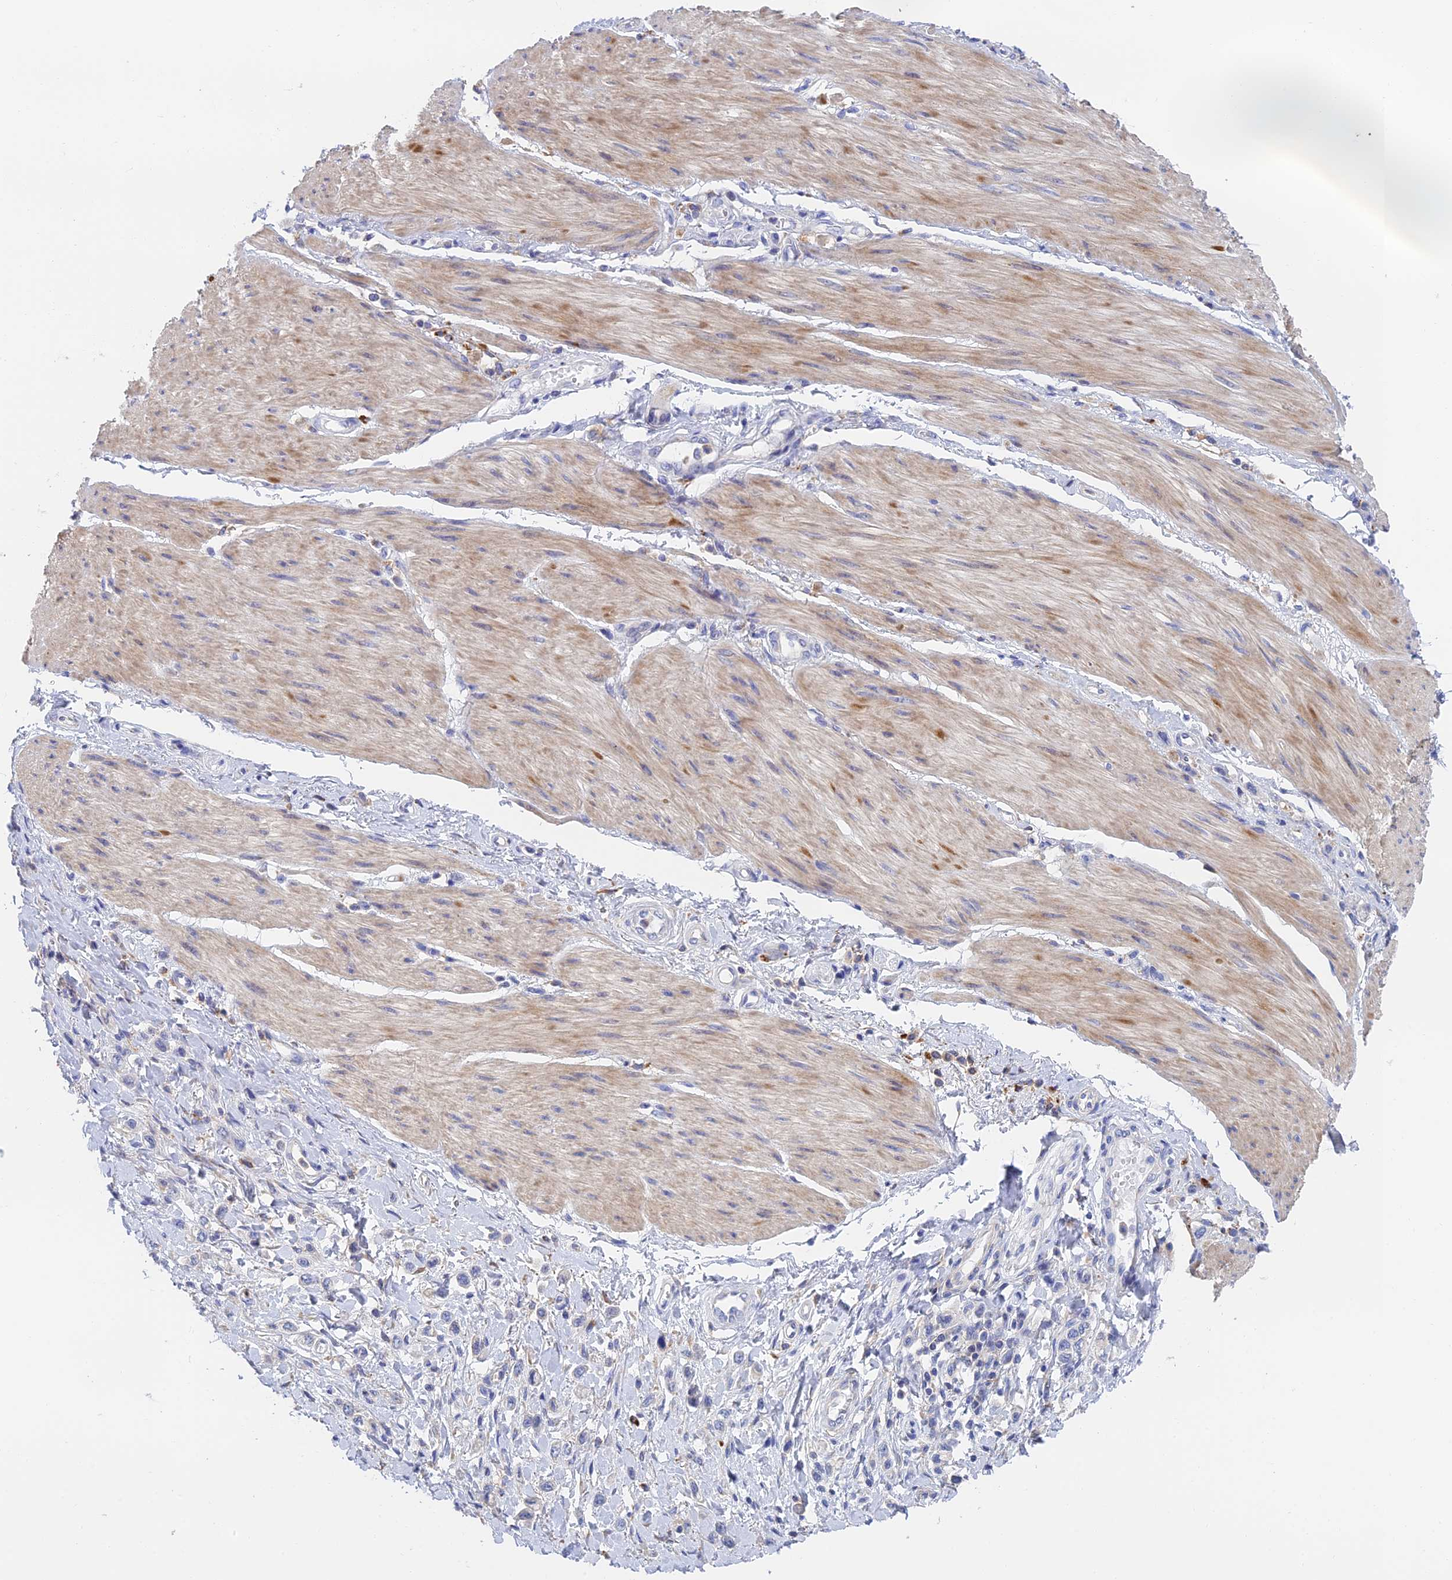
{"staining": {"intensity": "negative", "quantity": "none", "location": "none"}, "tissue": "stomach cancer", "cell_type": "Tumor cells", "image_type": "cancer", "snomed": [{"axis": "morphology", "description": "Adenocarcinoma, NOS"}, {"axis": "topography", "description": "Stomach"}], "caption": "Tumor cells show no significant expression in stomach adenocarcinoma.", "gene": "RPGRIP1L", "patient": {"sex": "female", "age": 65}}